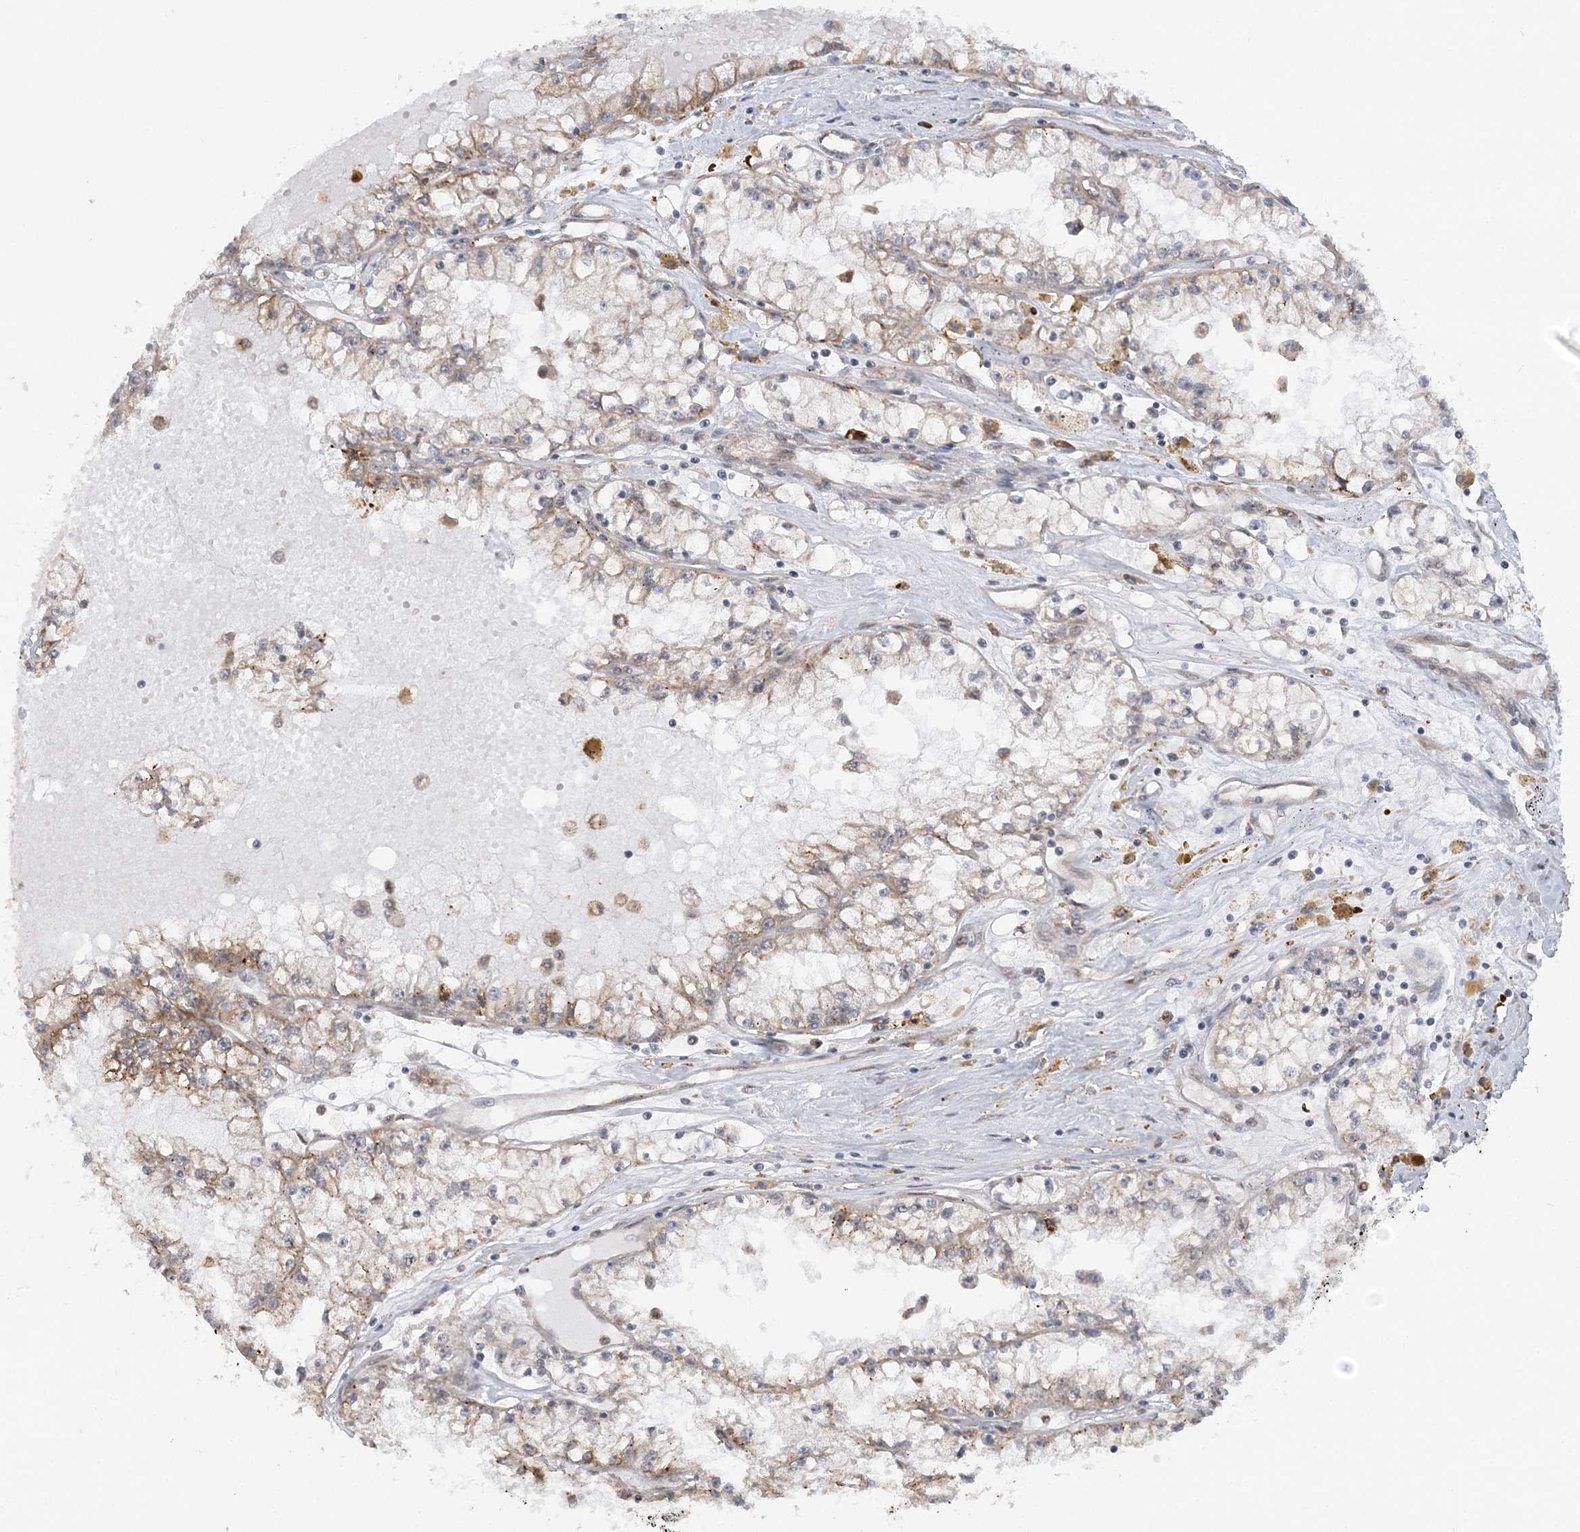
{"staining": {"intensity": "moderate", "quantity": "25%-75%", "location": "cytoplasmic/membranous"}, "tissue": "renal cancer", "cell_type": "Tumor cells", "image_type": "cancer", "snomed": [{"axis": "morphology", "description": "Adenocarcinoma, NOS"}, {"axis": "topography", "description": "Kidney"}], "caption": "Protein expression analysis of renal cancer (adenocarcinoma) demonstrates moderate cytoplasmic/membranous expression in about 25%-75% of tumor cells.", "gene": "MRPL47", "patient": {"sex": "male", "age": 56}}